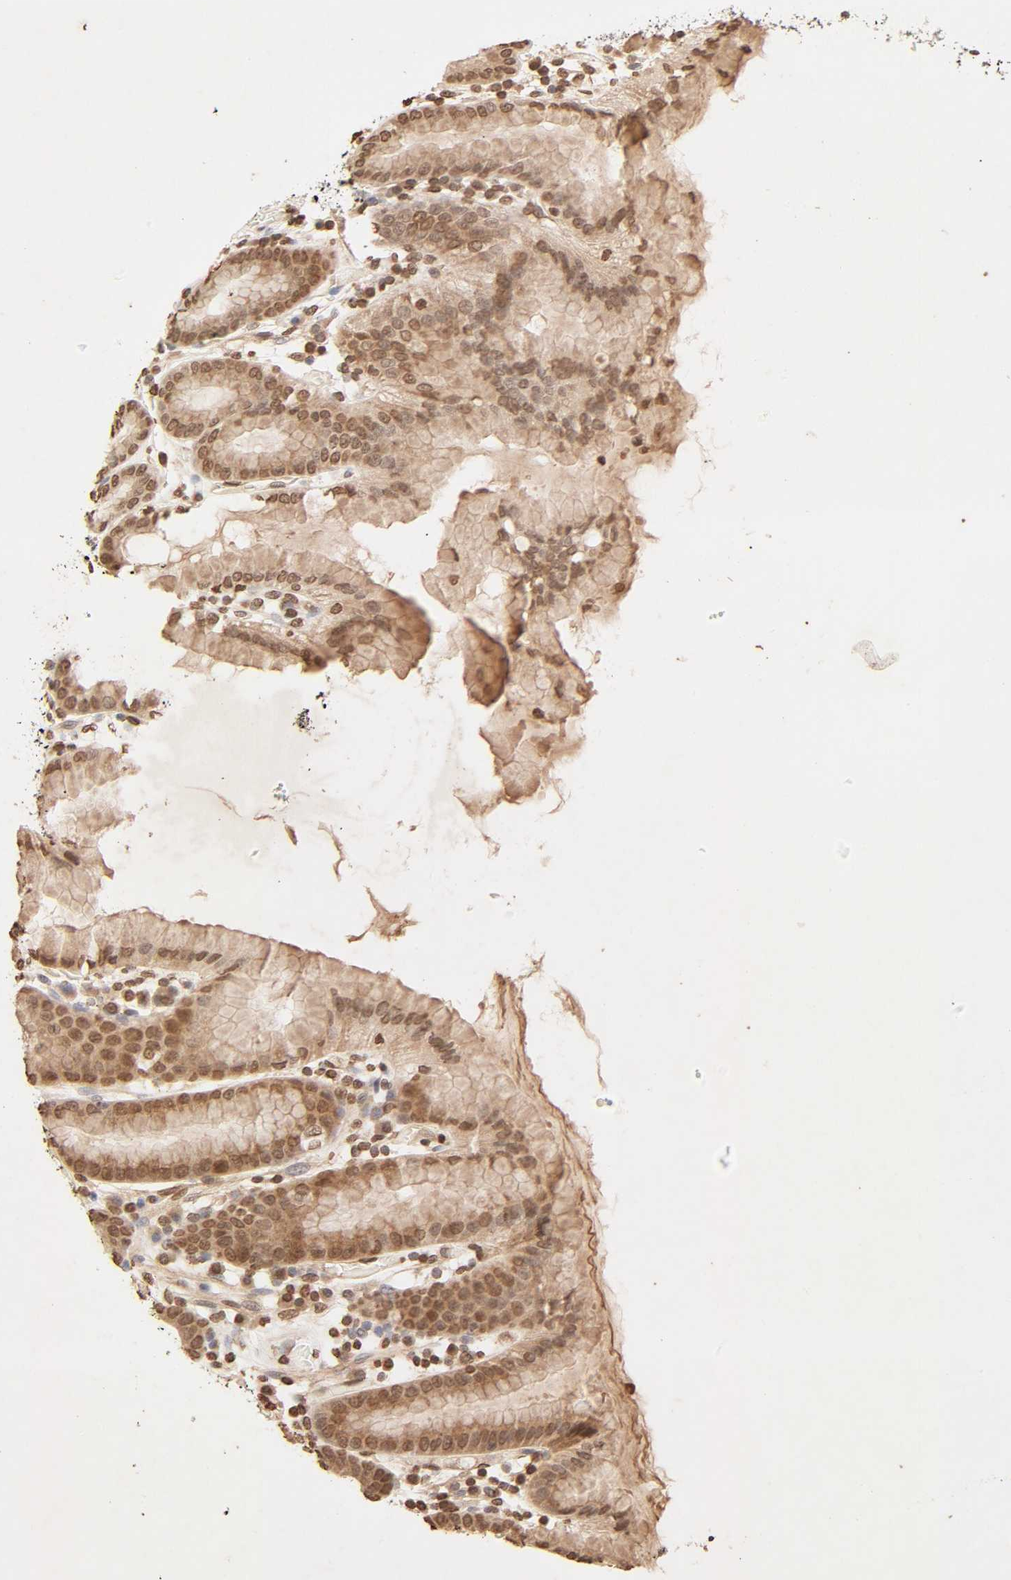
{"staining": {"intensity": "strong", "quantity": ">75%", "location": "cytoplasmic/membranous,nuclear"}, "tissue": "stomach", "cell_type": "Glandular cells", "image_type": "normal", "snomed": [{"axis": "morphology", "description": "Normal tissue, NOS"}, {"axis": "topography", "description": "Stomach, upper"}], "caption": "A brown stain labels strong cytoplasmic/membranous,nuclear staining of a protein in glandular cells of benign stomach.", "gene": "TBL1X", "patient": {"sex": "male", "age": 68}}